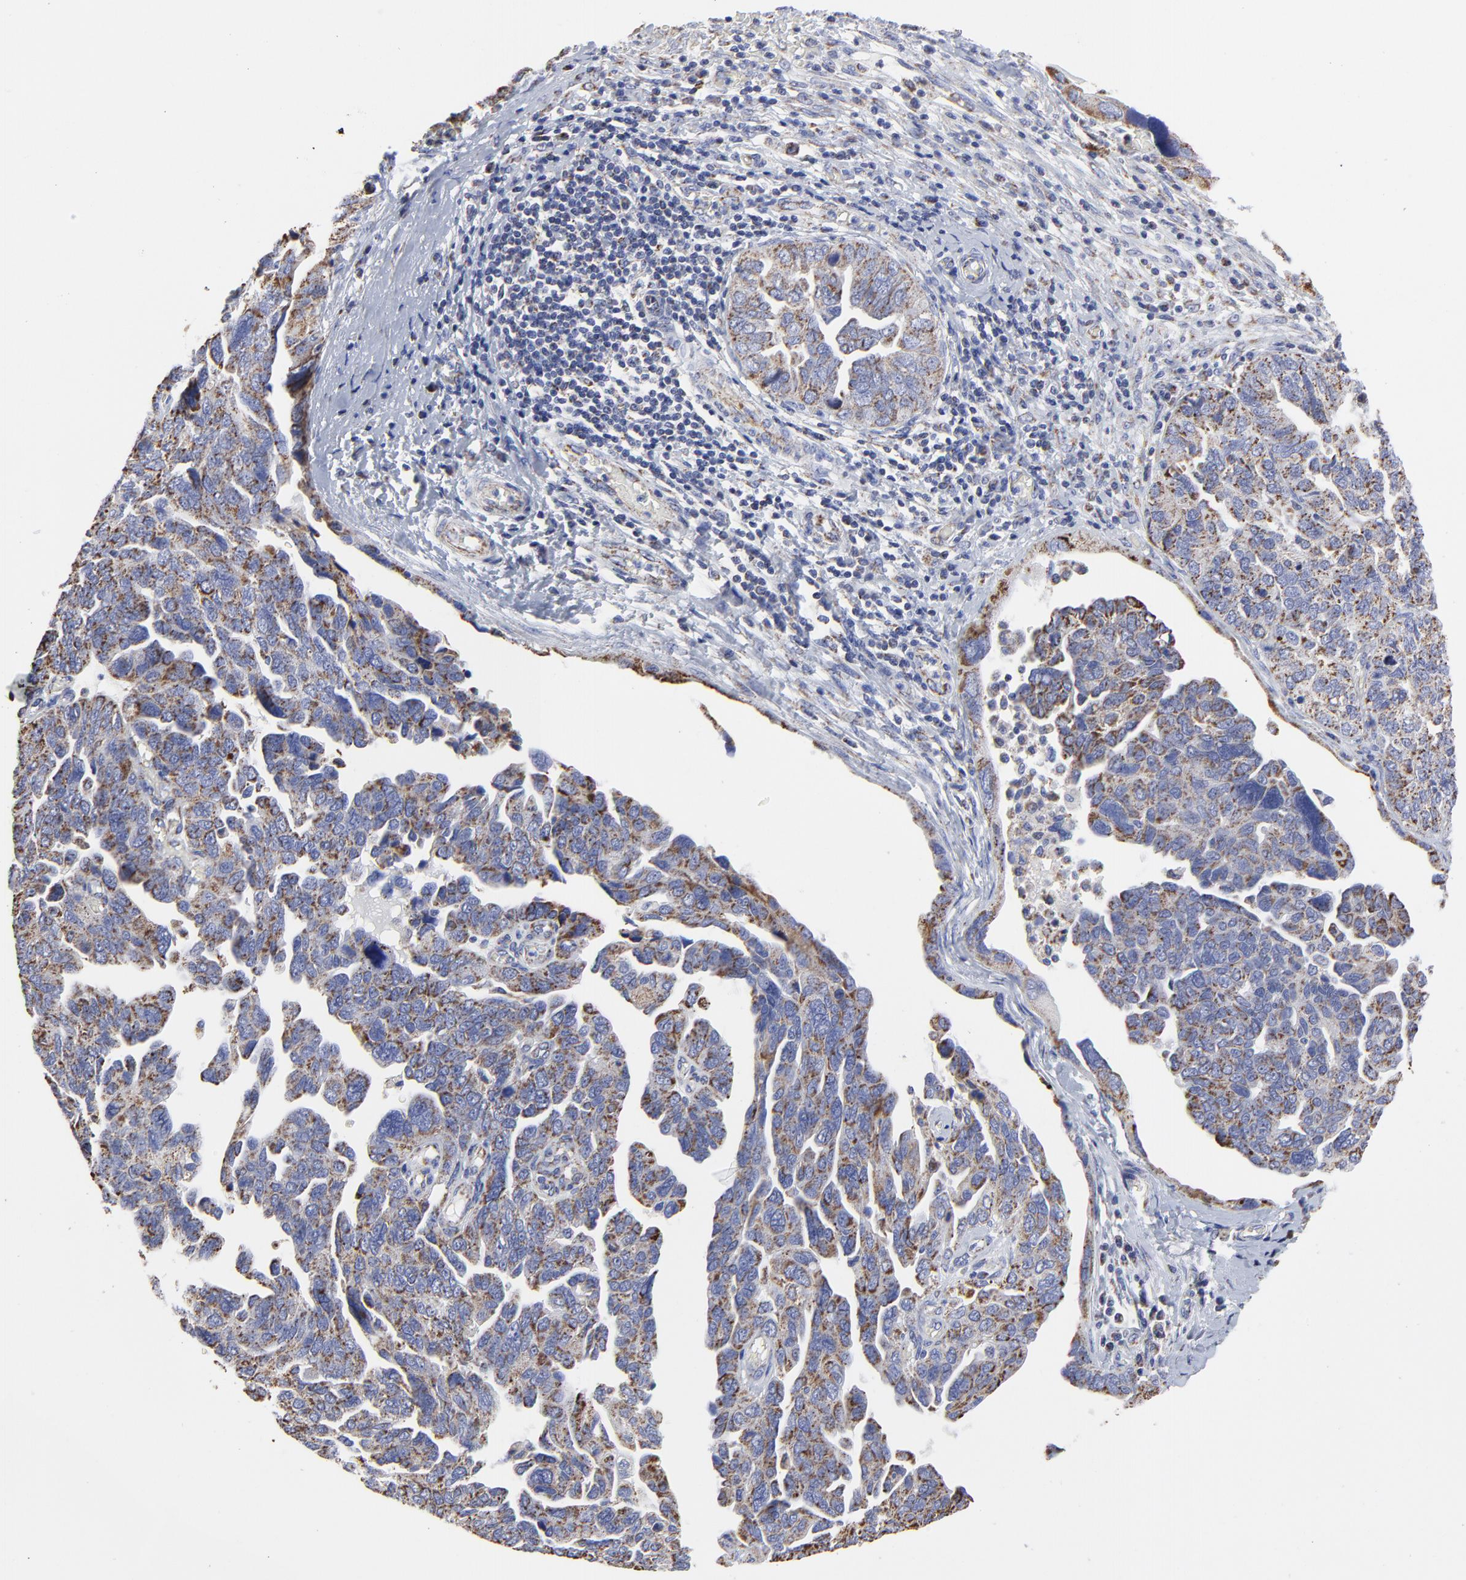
{"staining": {"intensity": "moderate", "quantity": "25%-75%", "location": "cytoplasmic/membranous"}, "tissue": "ovarian cancer", "cell_type": "Tumor cells", "image_type": "cancer", "snomed": [{"axis": "morphology", "description": "Cystadenocarcinoma, serous, NOS"}, {"axis": "topography", "description": "Ovary"}], "caption": "Ovarian cancer was stained to show a protein in brown. There is medium levels of moderate cytoplasmic/membranous positivity in about 25%-75% of tumor cells.", "gene": "PINK1", "patient": {"sex": "female", "age": 64}}